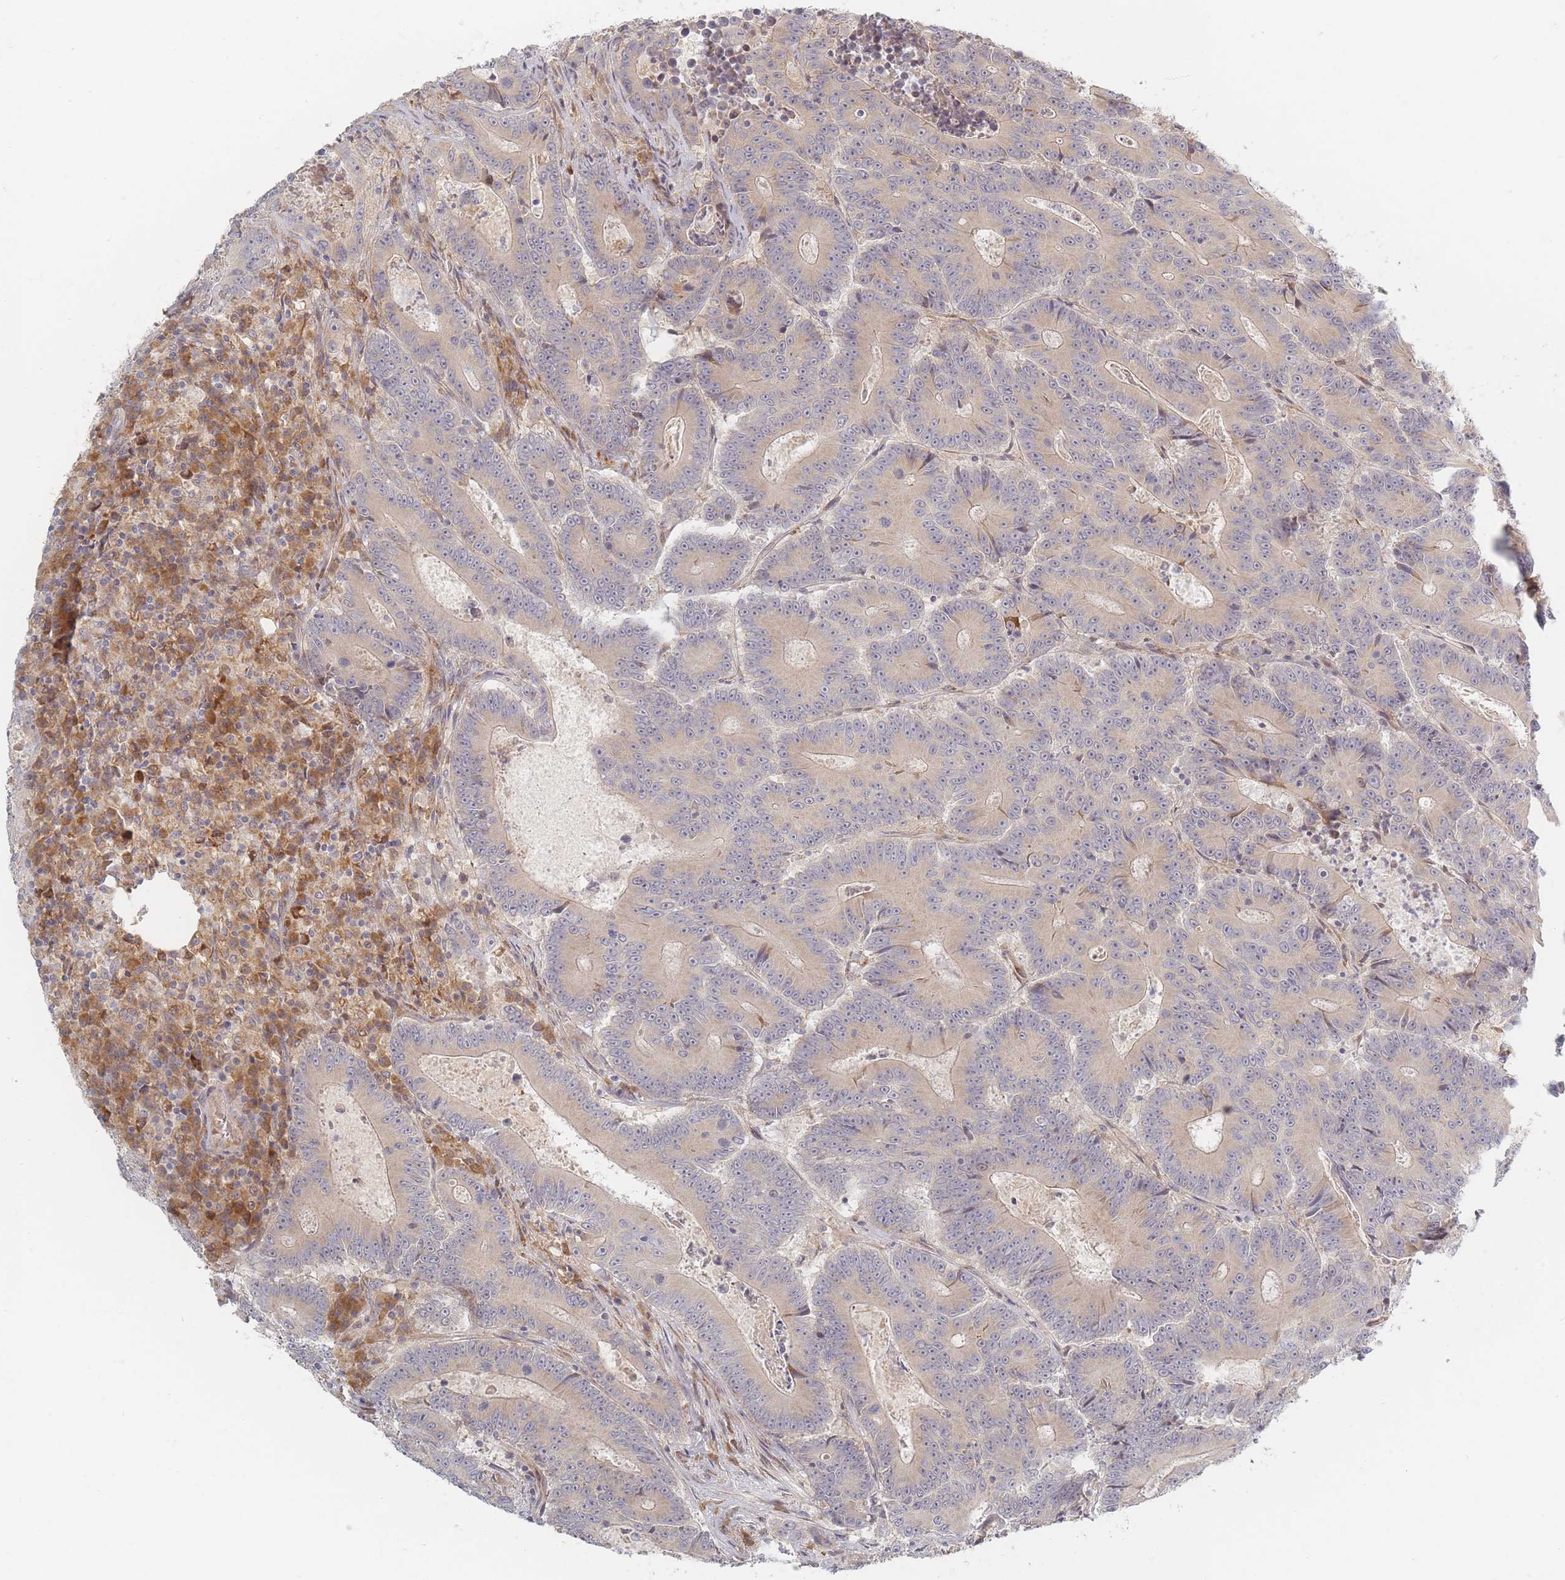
{"staining": {"intensity": "weak", "quantity": ">75%", "location": "cytoplasmic/membranous"}, "tissue": "colorectal cancer", "cell_type": "Tumor cells", "image_type": "cancer", "snomed": [{"axis": "morphology", "description": "Adenocarcinoma, NOS"}, {"axis": "topography", "description": "Colon"}], "caption": "Colorectal cancer (adenocarcinoma) stained for a protein displays weak cytoplasmic/membranous positivity in tumor cells.", "gene": "ZKSCAN7", "patient": {"sex": "male", "age": 83}}